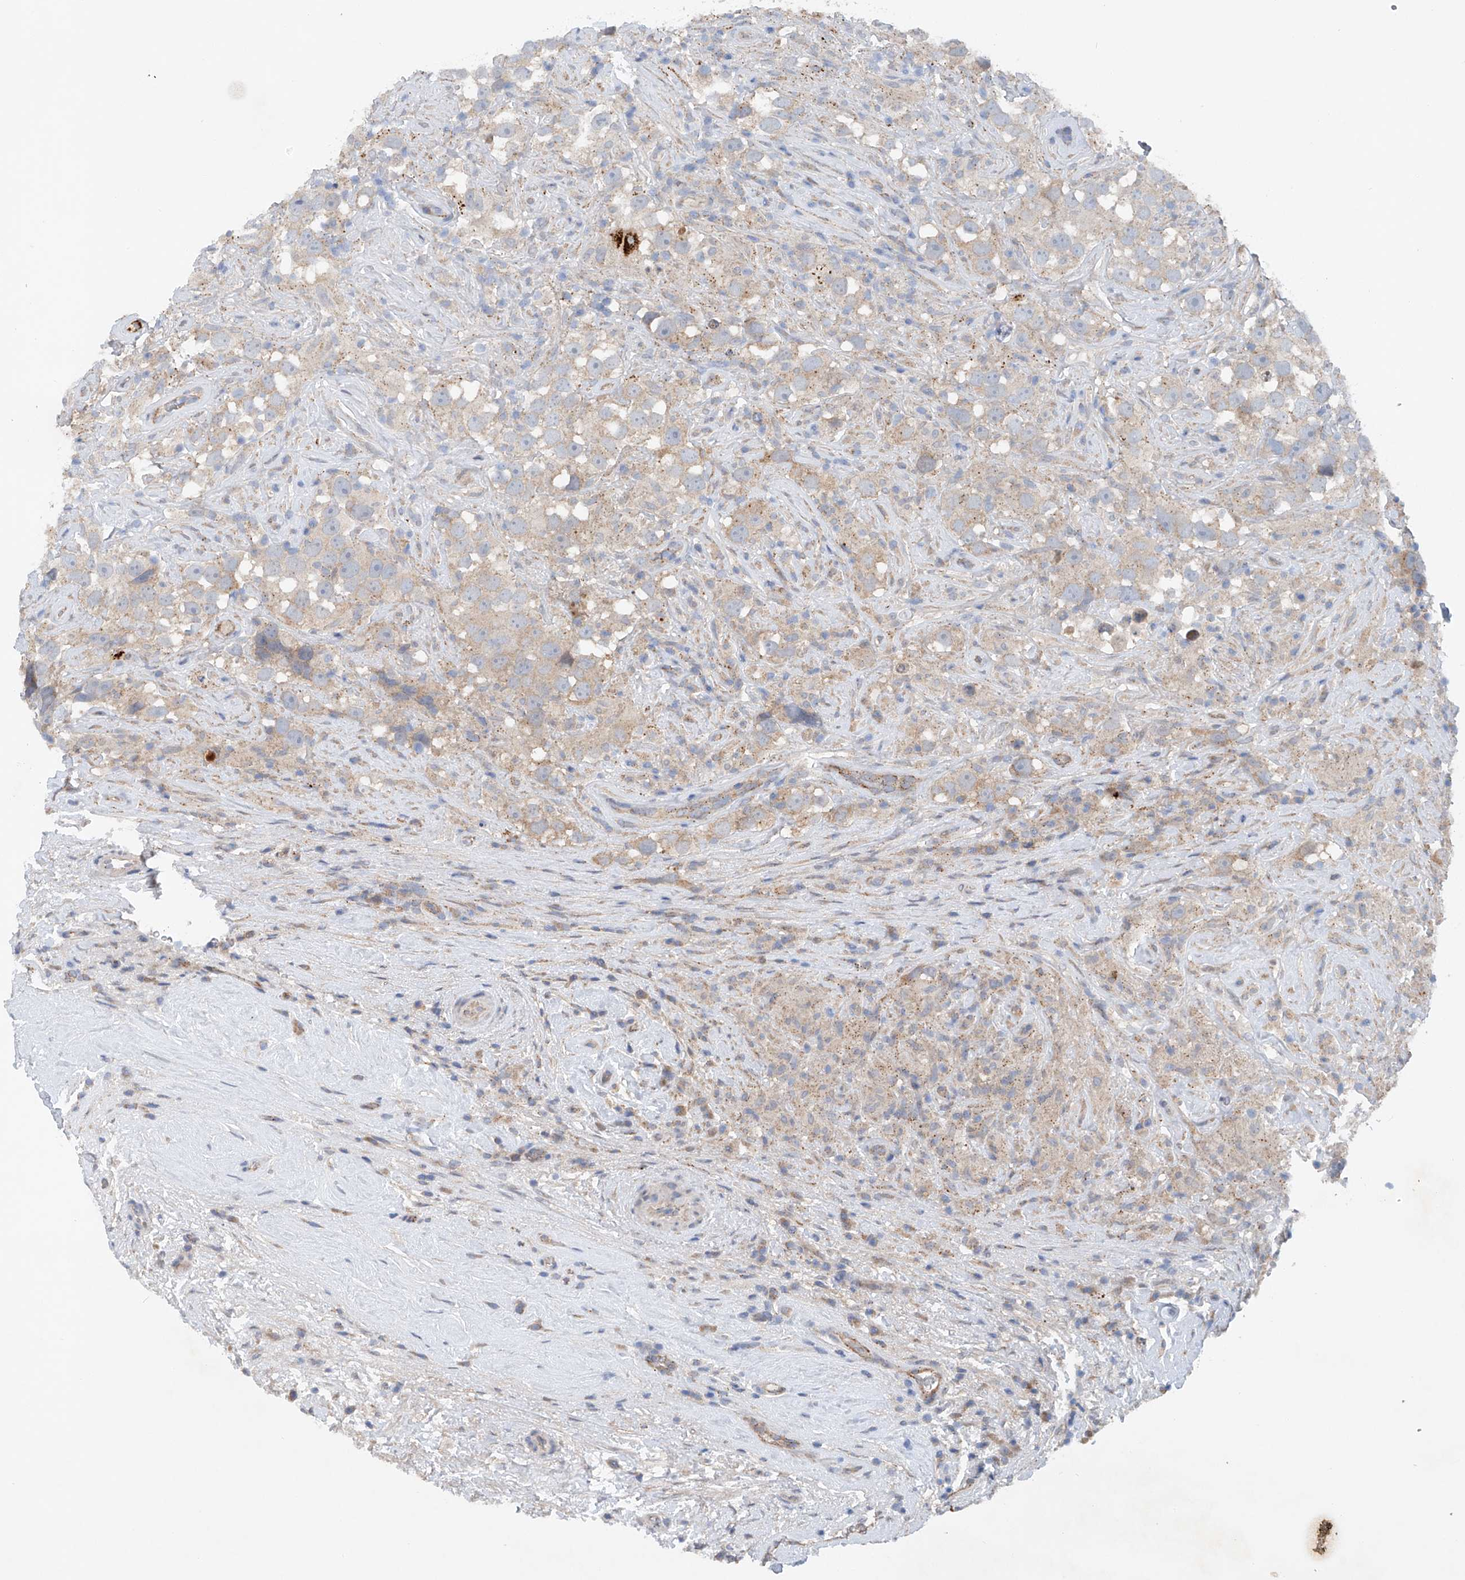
{"staining": {"intensity": "weak", "quantity": ">75%", "location": "cytoplasmic/membranous"}, "tissue": "testis cancer", "cell_type": "Tumor cells", "image_type": "cancer", "snomed": [{"axis": "morphology", "description": "Seminoma, NOS"}, {"axis": "topography", "description": "Testis"}], "caption": "Immunohistochemistry staining of testis cancer (seminoma), which displays low levels of weak cytoplasmic/membranous staining in approximately >75% of tumor cells indicating weak cytoplasmic/membranous protein staining. The staining was performed using DAB (brown) for protein detection and nuclei were counterstained in hematoxylin (blue).", "gene": "CEP85L", "patient": {"sex": "male", "age": 49}}